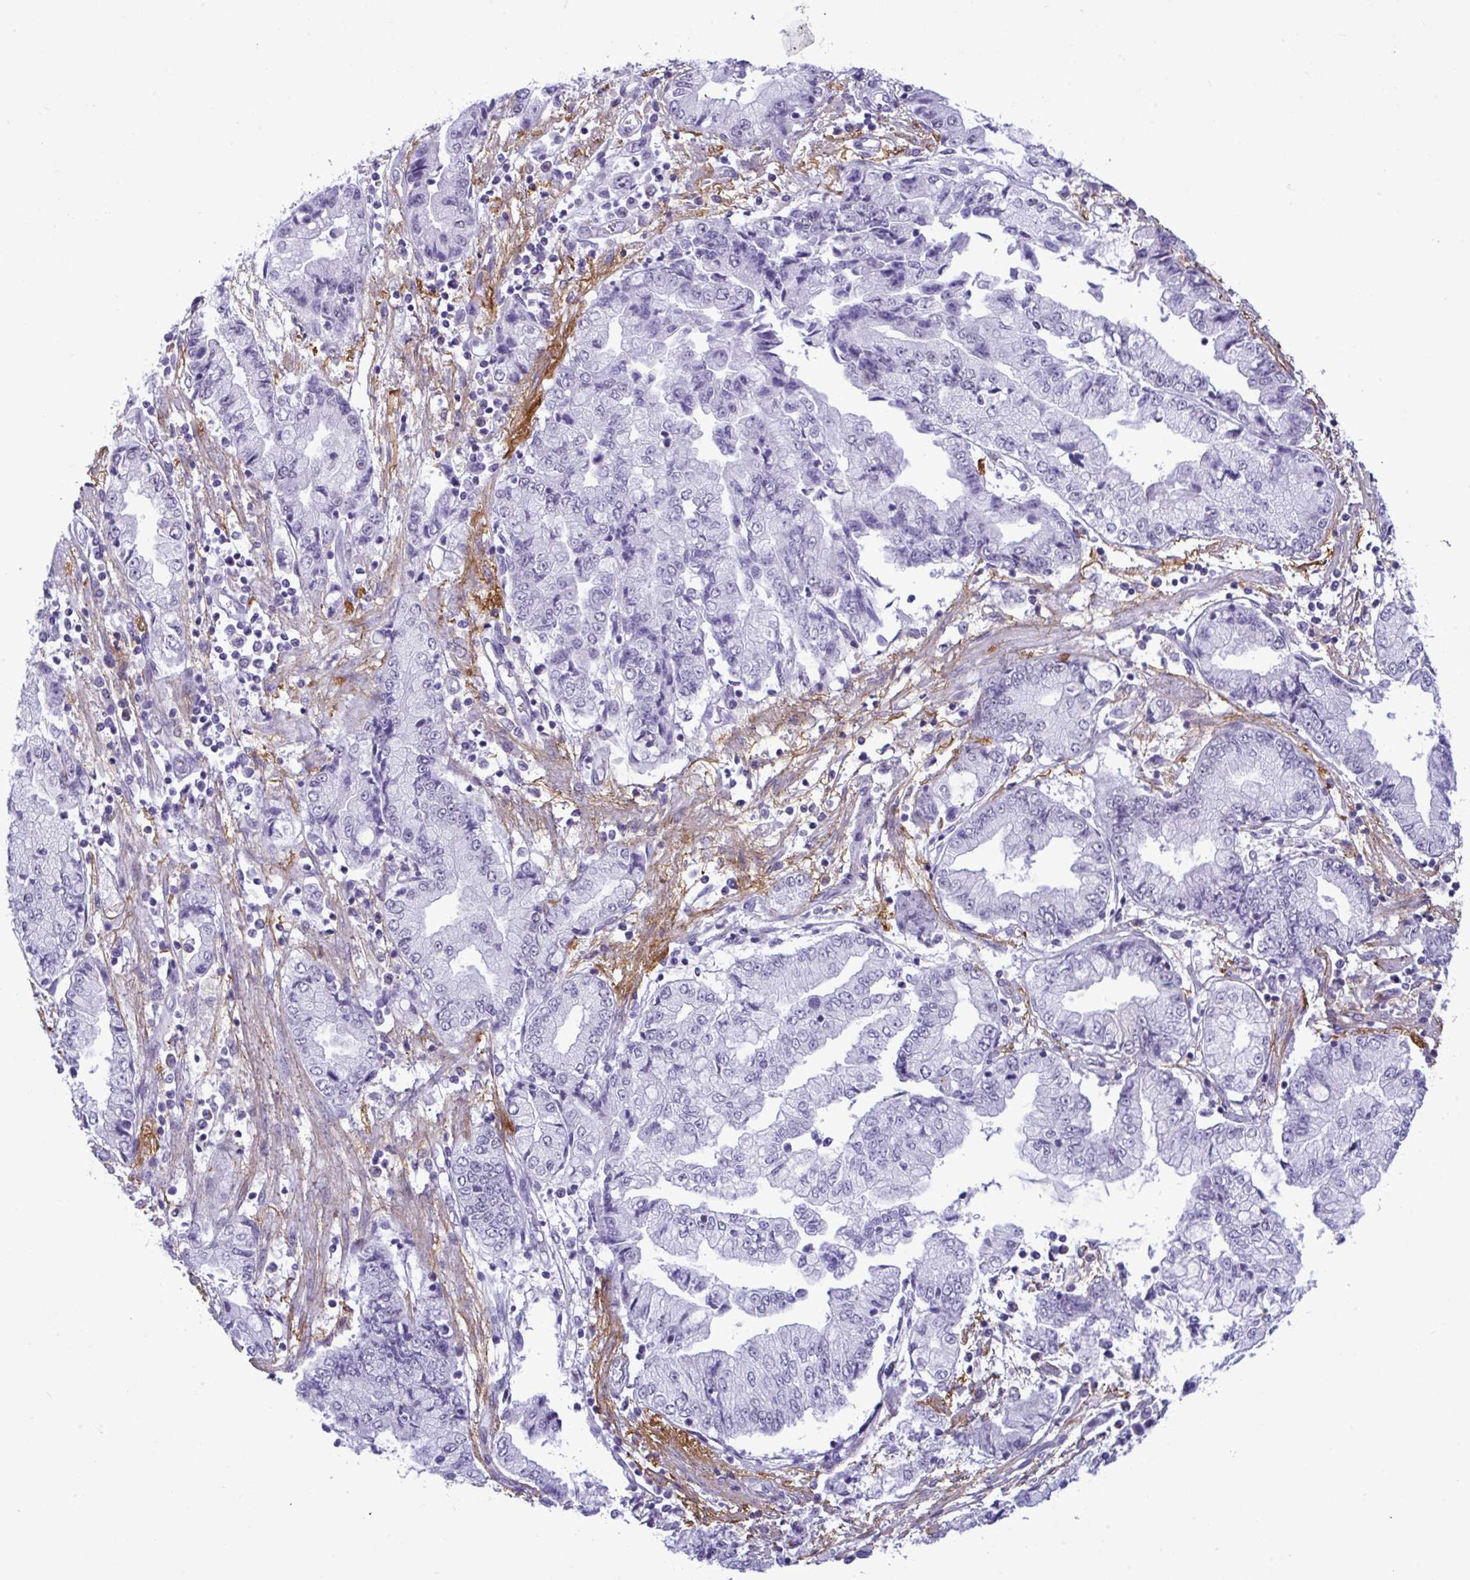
{"staining": {"intensity": "negative", "quantity": "none", "location": "none"}, "tissue": "stomach cancer", "cell_type": "Tumor cells", "image_type": "cancer", "snomed": [{"axis": "morphology", "description": "Adenocarcinoma, NOS"}, {"axis": "topography", "description": "Stomach, upper"}], "caption": "Immunohistochemical staining of adenocarcinoma (stomach) demonstrates no significant staining in tumor cells. Nuclei are stained in blue.", "gene": "ELN", "patient": {"sex": "female", "age": 74}}